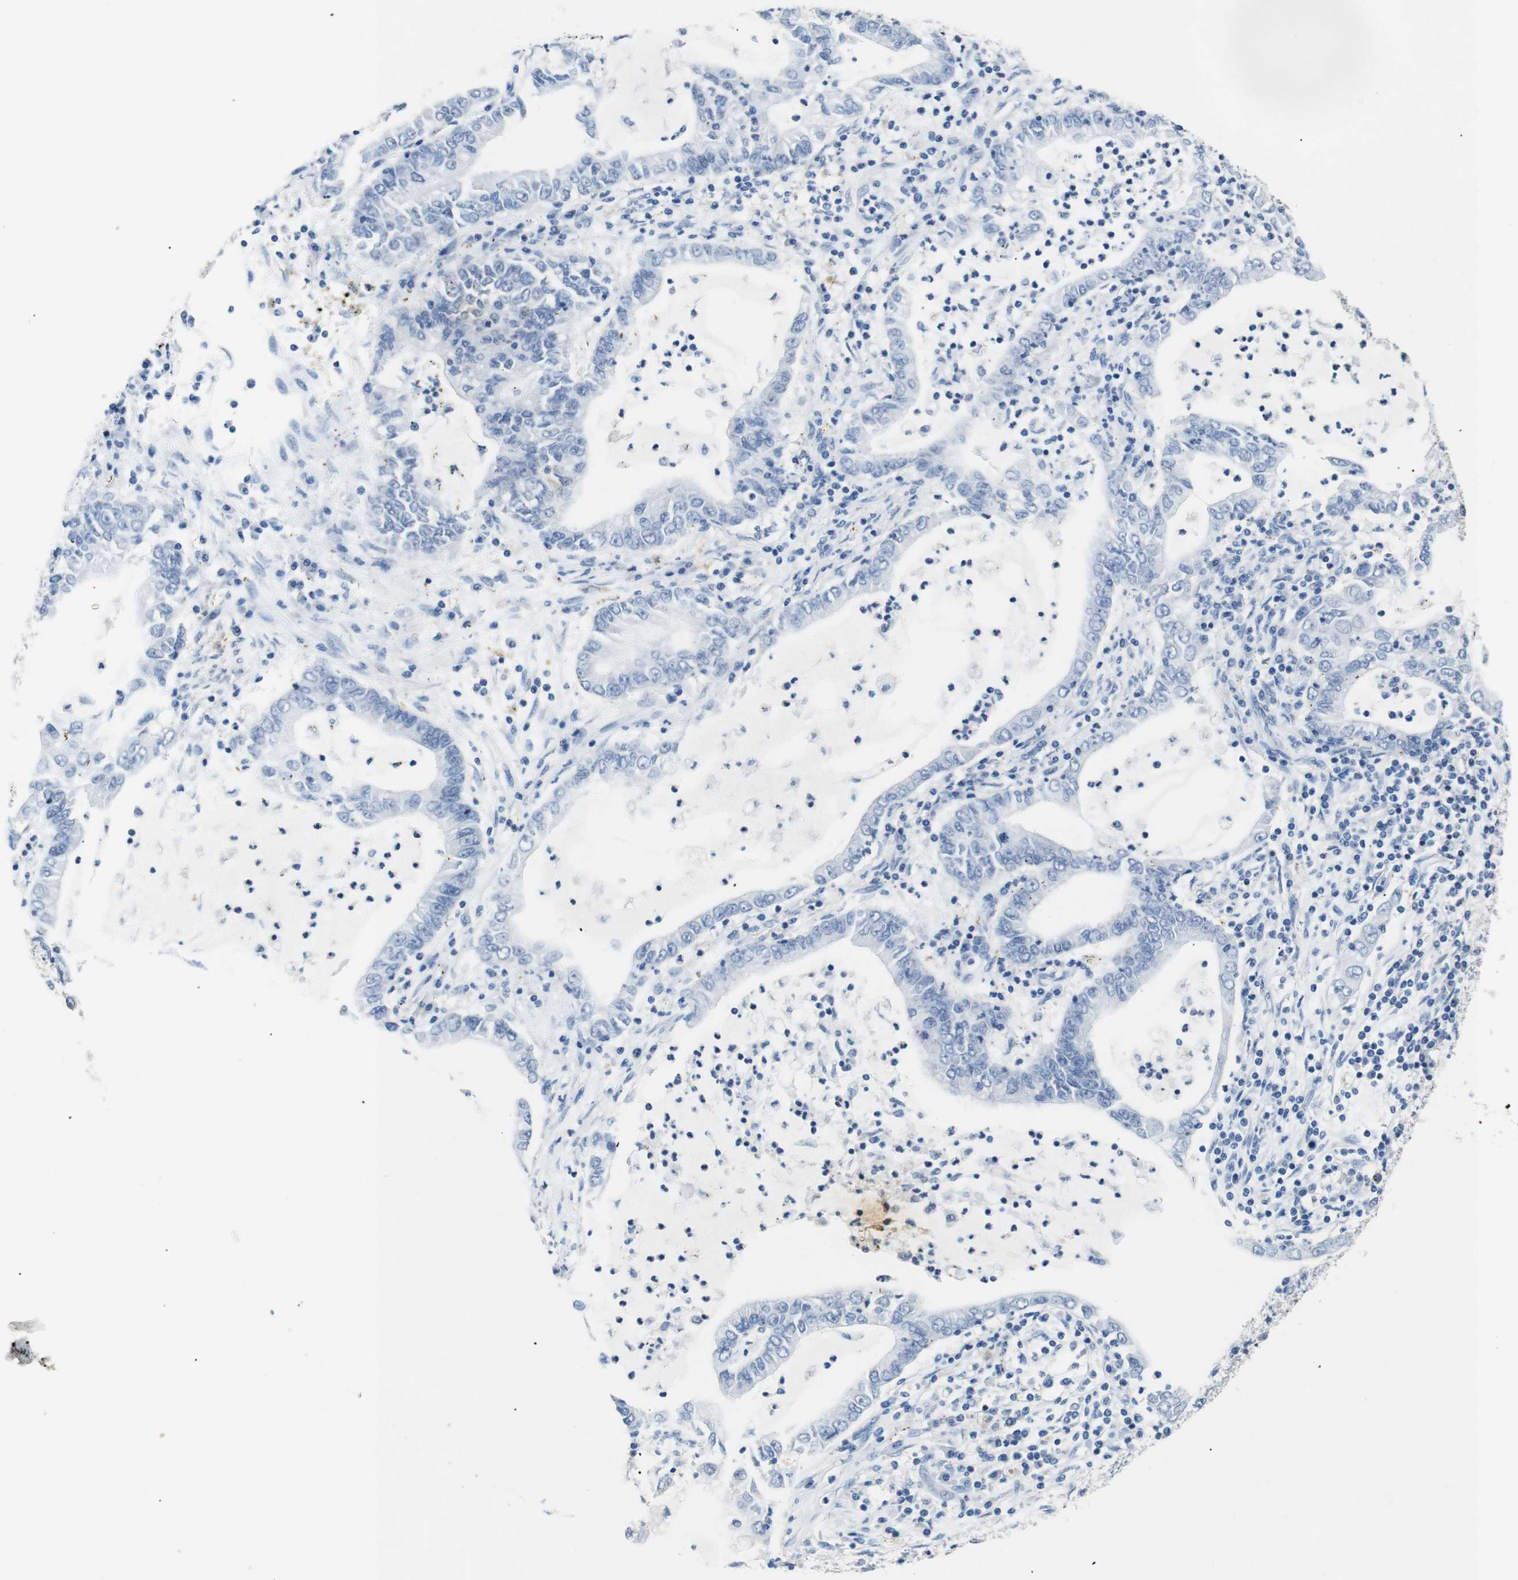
{"staining": {"intensity": "negative", "quantity": "none", "location": "none"}, "tissue": "lung cancer", "cell_type": "Tumor cells", "image_type": "cancer", "snomed": [{"axis": "morphology", "description": "Adenocarcinoma, NOS"}, {"axis": "topography", "description": "Lung"}], "caption": "The immunohistochemistry (IHC) photomicrograph has no significant positivity in tumor cells of lung cancer tissue. The staining is performed using DAB brown chromogen with nuclei counter-stained in using hematoxylin.", "gene": "INCENP", "patient": {"sex": "female", "age": 51}}